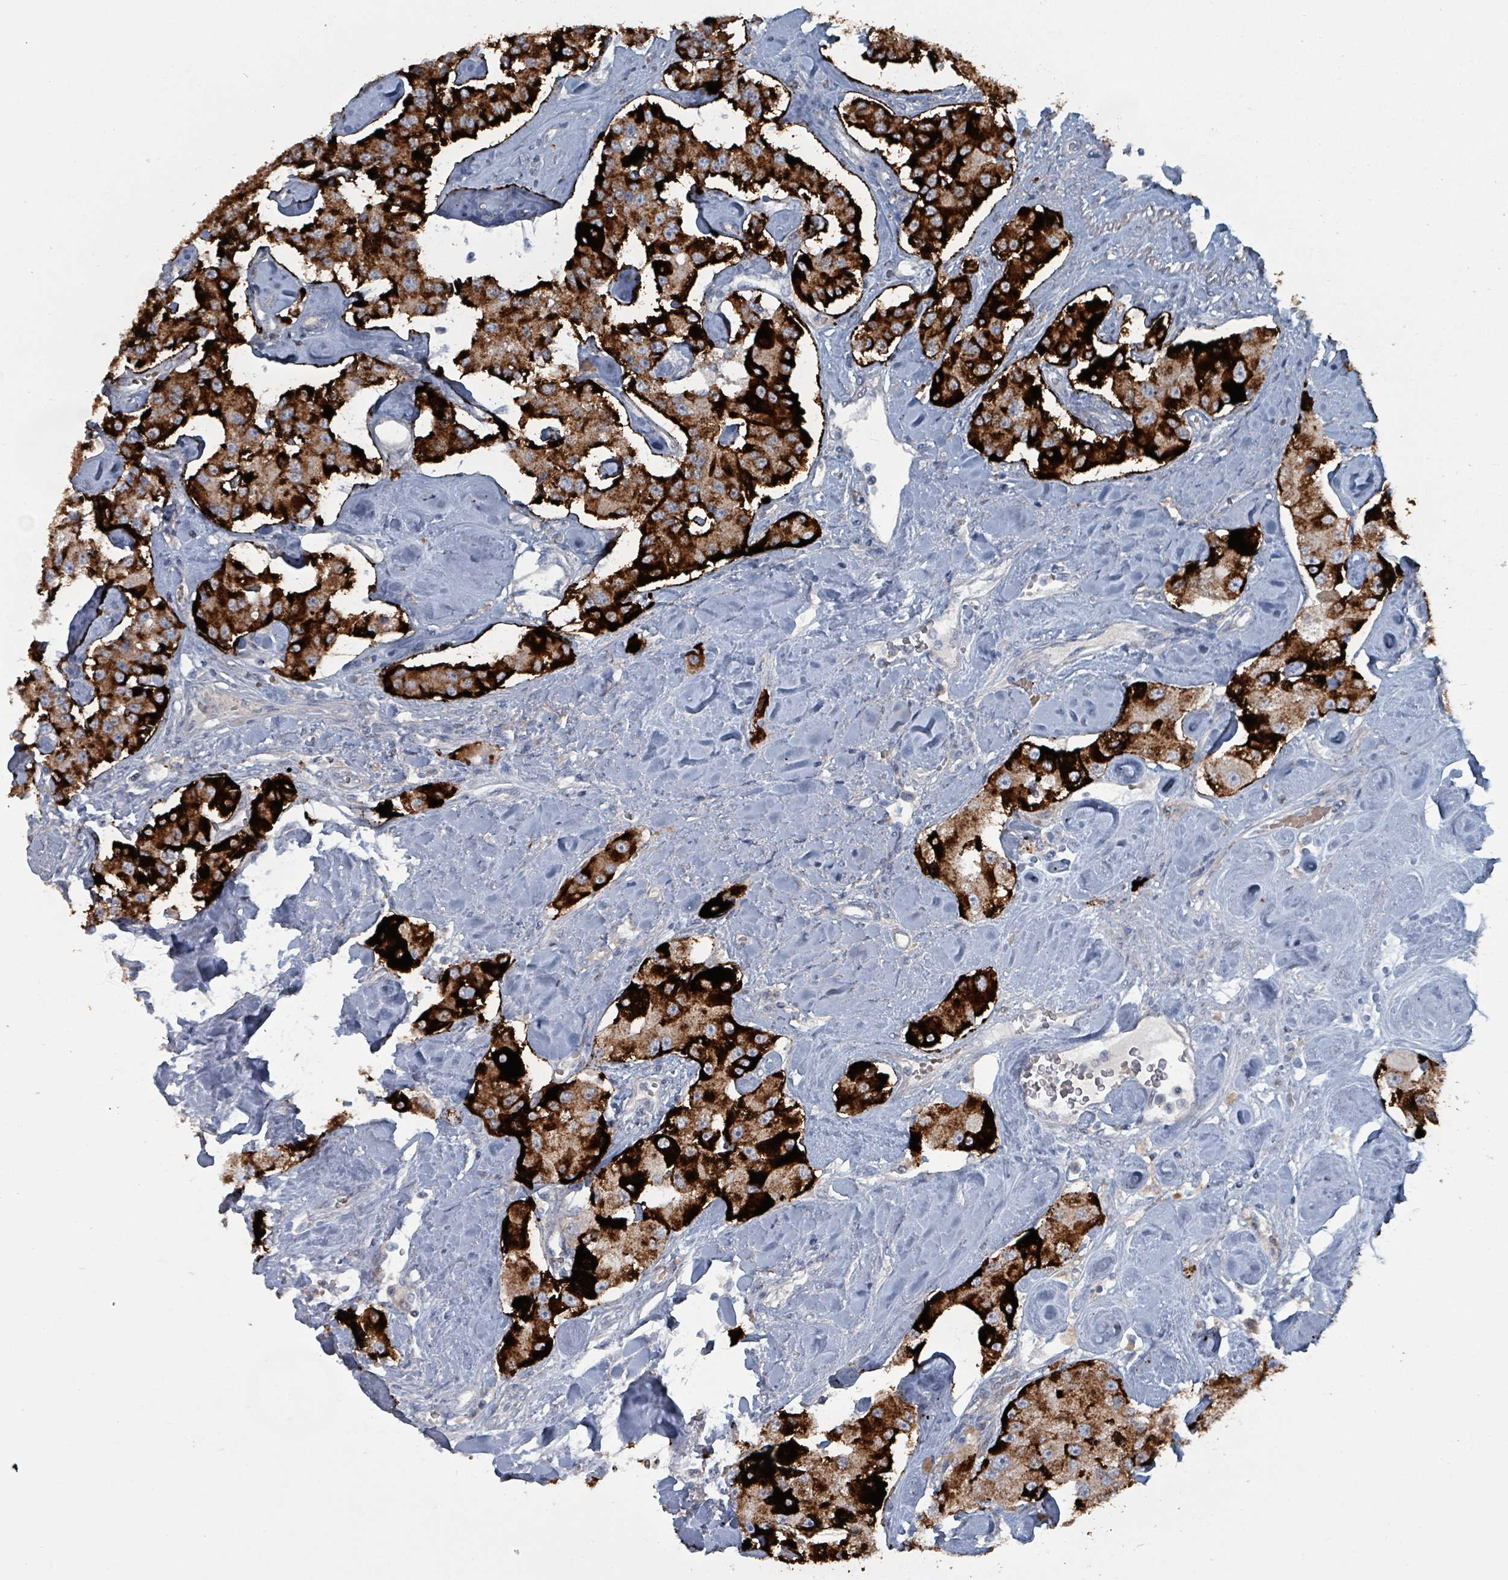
{"staining": {"intensity": "strong", "quantity": "25%-75%", "location": "cytoplasmic/membranous"}, "tissue": "carcinoid", "cell_type": "Tumor cells", "image_type": "cancer", "snomed": [{"axis": "morphology", "description": "Carcinoid, malignant, NOS"}, {"axis": "topography", "description": "Pancreas"}], "caption": "Immunohistochemical staining of carcinoid (malignant) demonstrates high levels of strong cytoplasmic/membranous protein staining in approximately 25%-75% of tumor cells.", "gene": "TAAR5", "patient": {"sex": "male", "age": 41}}